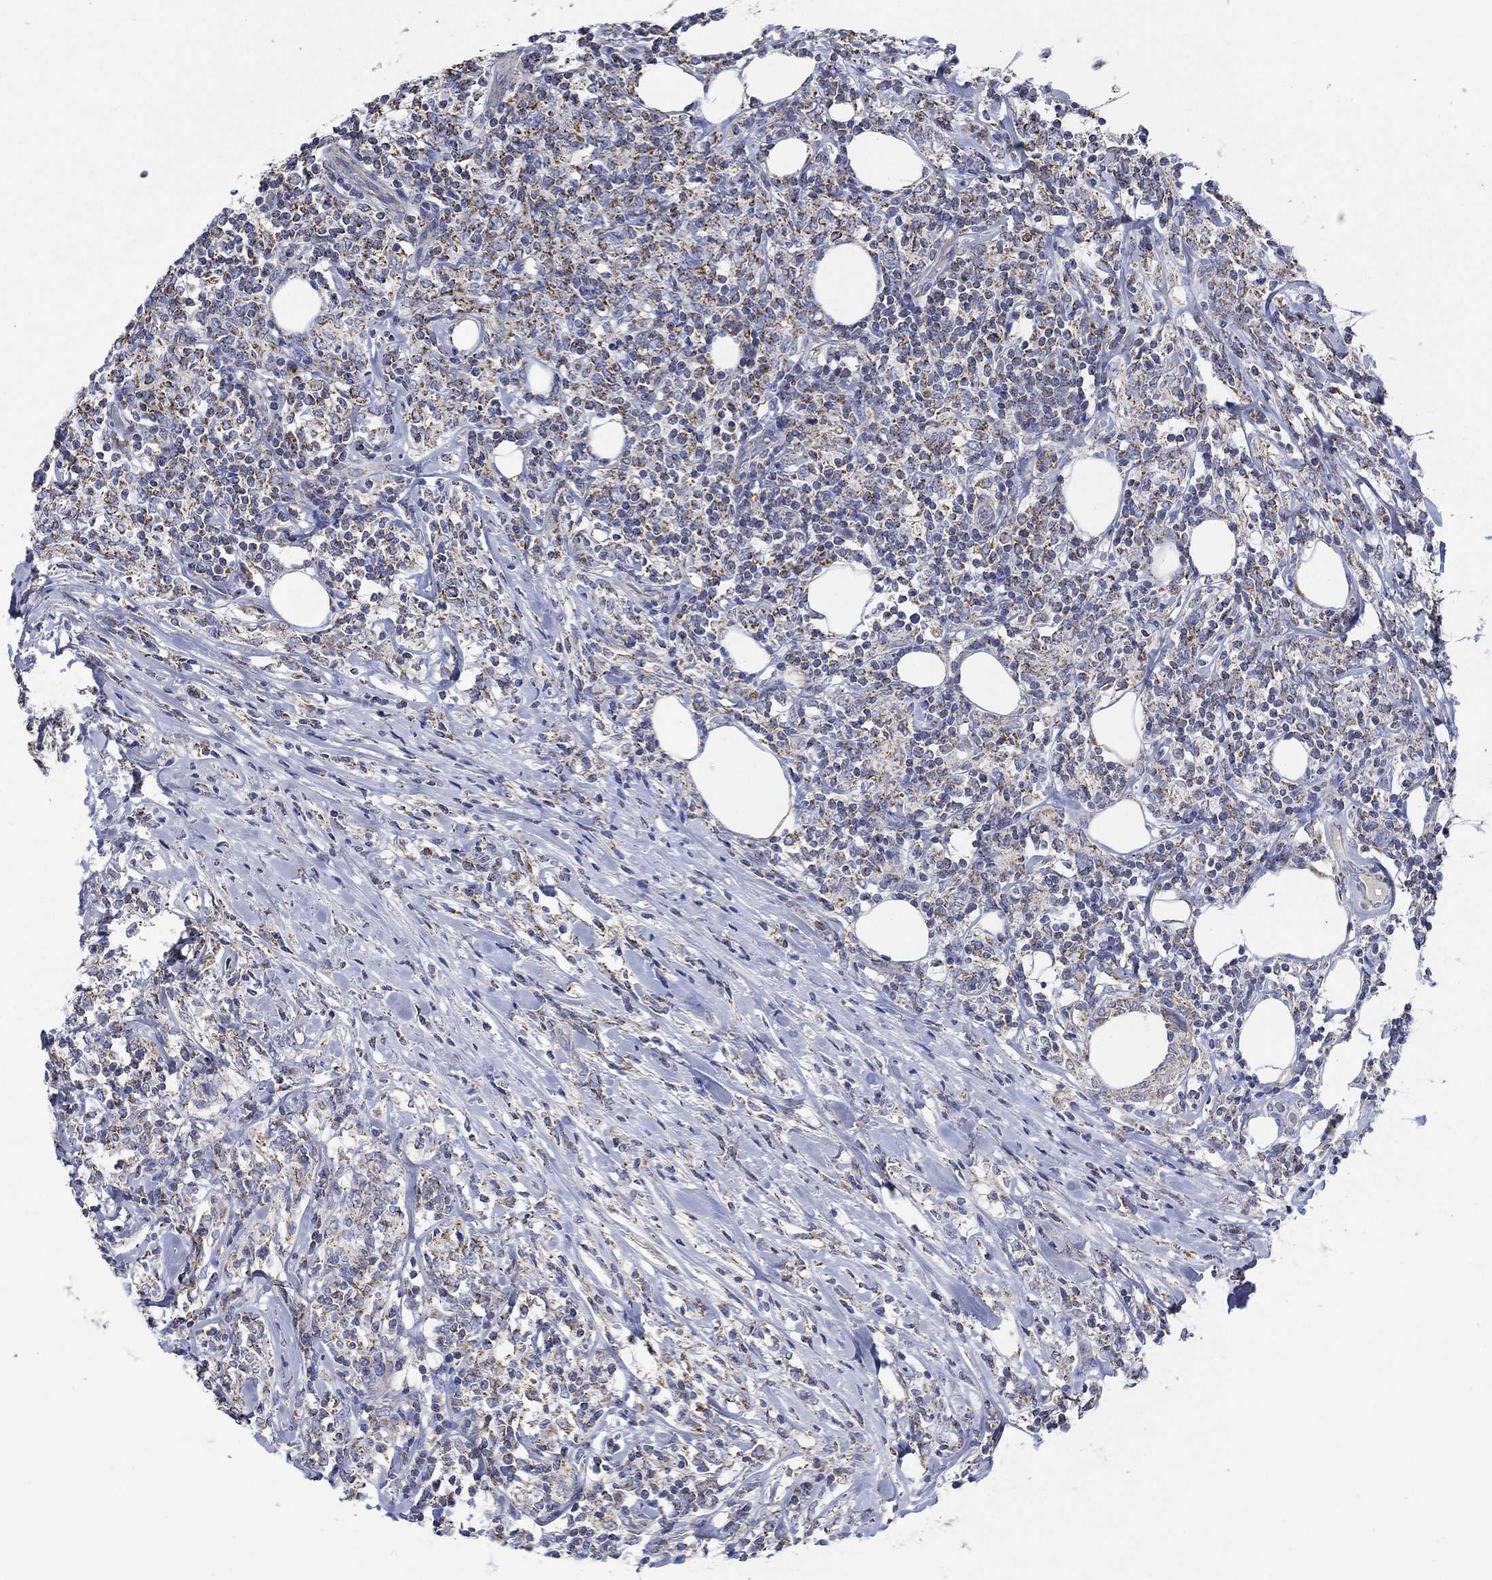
{"staining": {"intensity": "moderate", "quantity": "25%-75%", "location": "cytoplasmic/membranous"}, "tissue": "lymphoma", "cell_type": "Tumor cells", "image_type": "cancer", "snomed": [{"axis": "morphology", "description": "Malignant lymphoma, non-Hodgkin's type, High grade"}, {"axis": "topography", "description": "Lymph node"}], "caption": "Immunohistochemistry of human lymphoma reveals medium levels of moderate cytoplasmic/membranous expression in about 25%-75% of tumor cells.", "gene": "C9orf85", "patient": {"sex": "female", "age": 84}}